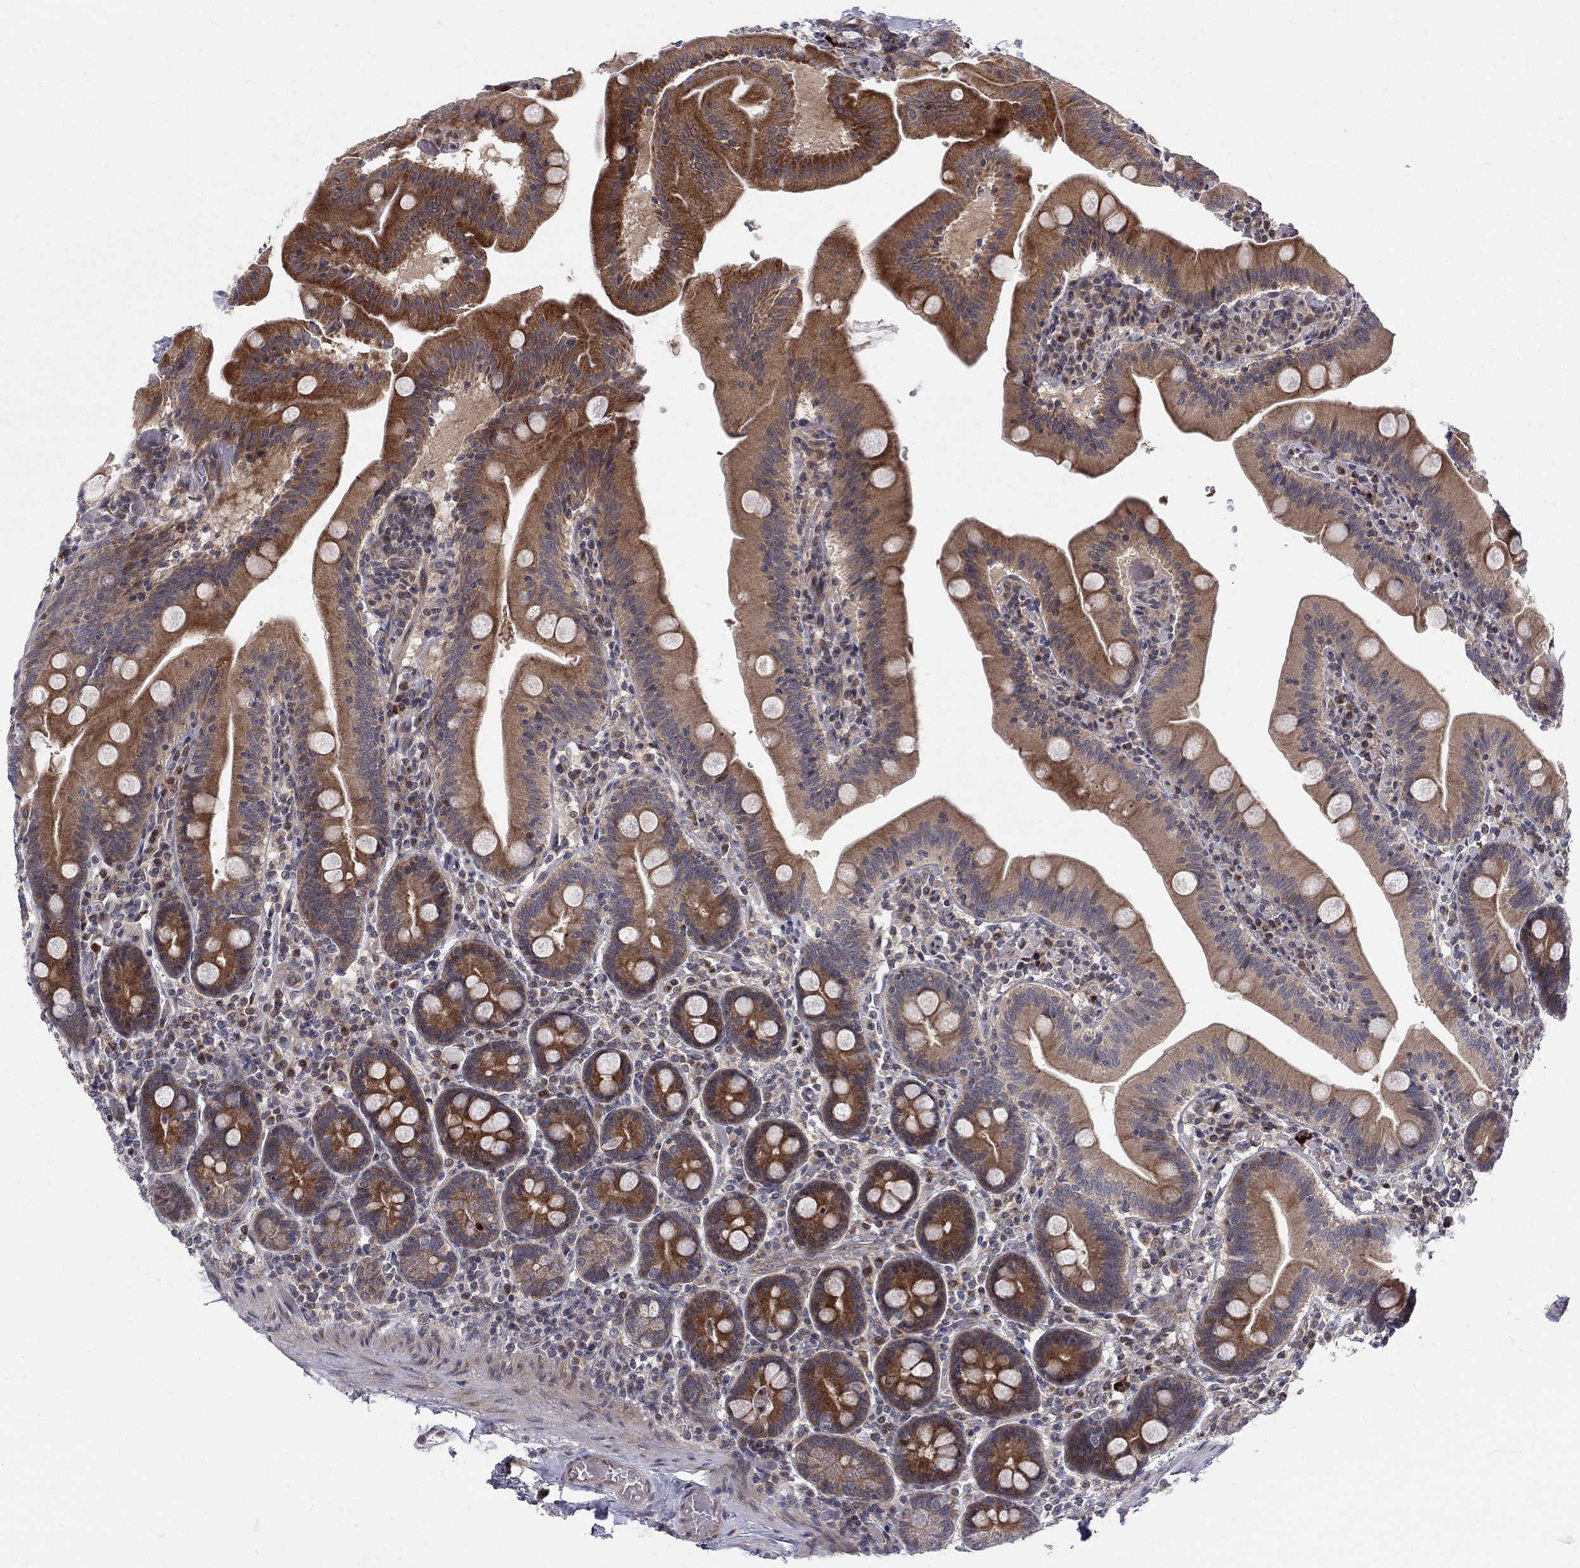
{"staining": {"intensity": "strong", "quantity": "25%-75%", "location": "cytoplasmic/membranous"}, "tissue": "small intestine", "cell_type": "Glandular cells", "image_type": "normal", "snomed": [{"axis": "morphology", "description": "Normal tissue, NOS"}, {"axis": "topography", "description": "Small intestine"}], "caption": "The photomicrograph displays immunohistochemical staining of benign small intestine. There is strong cytoplasmic/membranous positivity is appreciated in about 25%-75% of glandular cells.", "gene": "WDR19", "patient": {"sex": "male", "age": 37}}